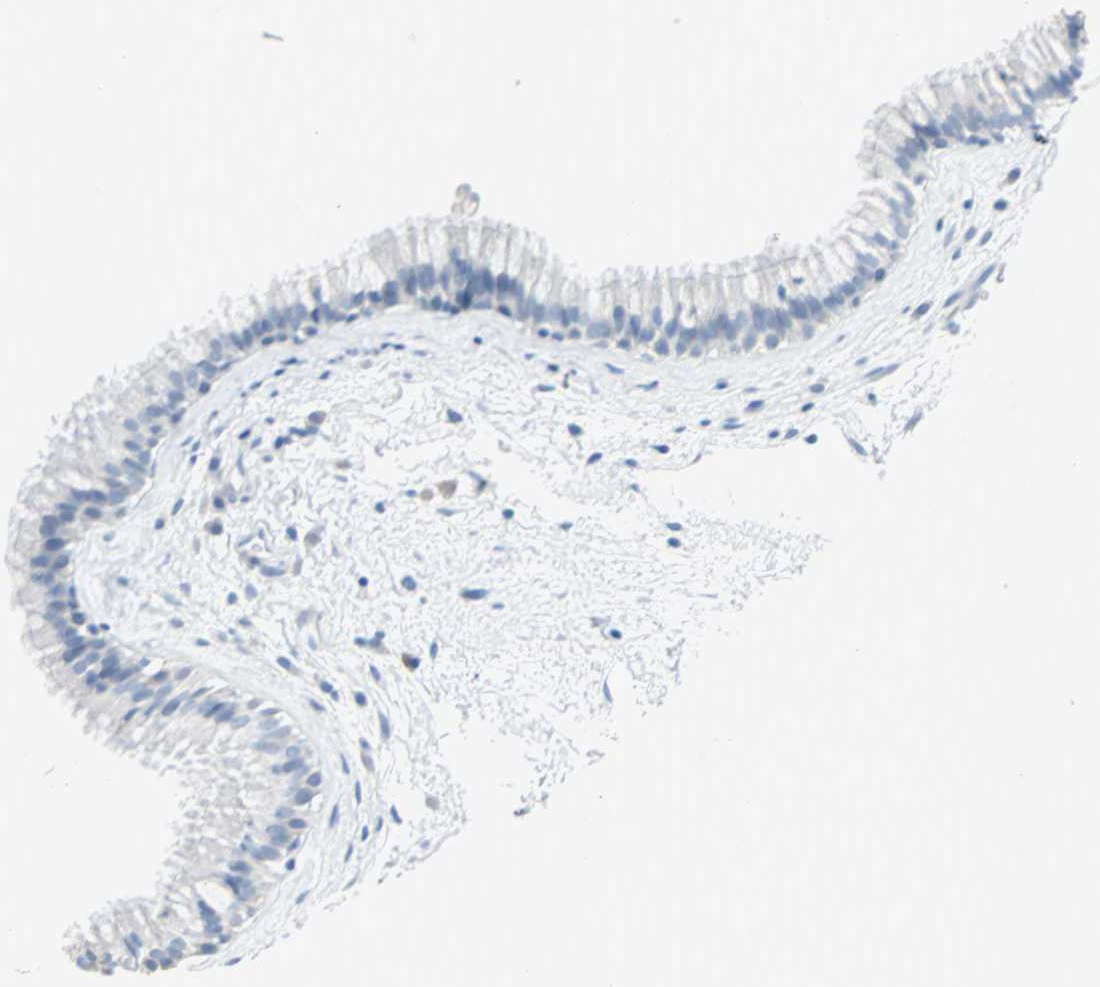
{"staining": {"intensity": "negative", "quantity": "none", "location": "none"}, "tissue": "nasopharynx", "cell_type": "Respiratory epithelial cells", "image_type": "normal", "snomed": [{"axis": "morphology", "description": "Normal tissue, NOS"}, {"axis": "morphology", "description": "Inflammation, NOS"}, {"axis": "topography", "description": "Nasopharynx"}], "caption": "This is a image of immunohistochemistry staining of benign nasopharynx, which shows no expression in respiratory epithelial cells. (DAB IHC with hematoxylin counter stain).", "gene": "STX1A", "patient": {"sex": "male", "age": 48}}